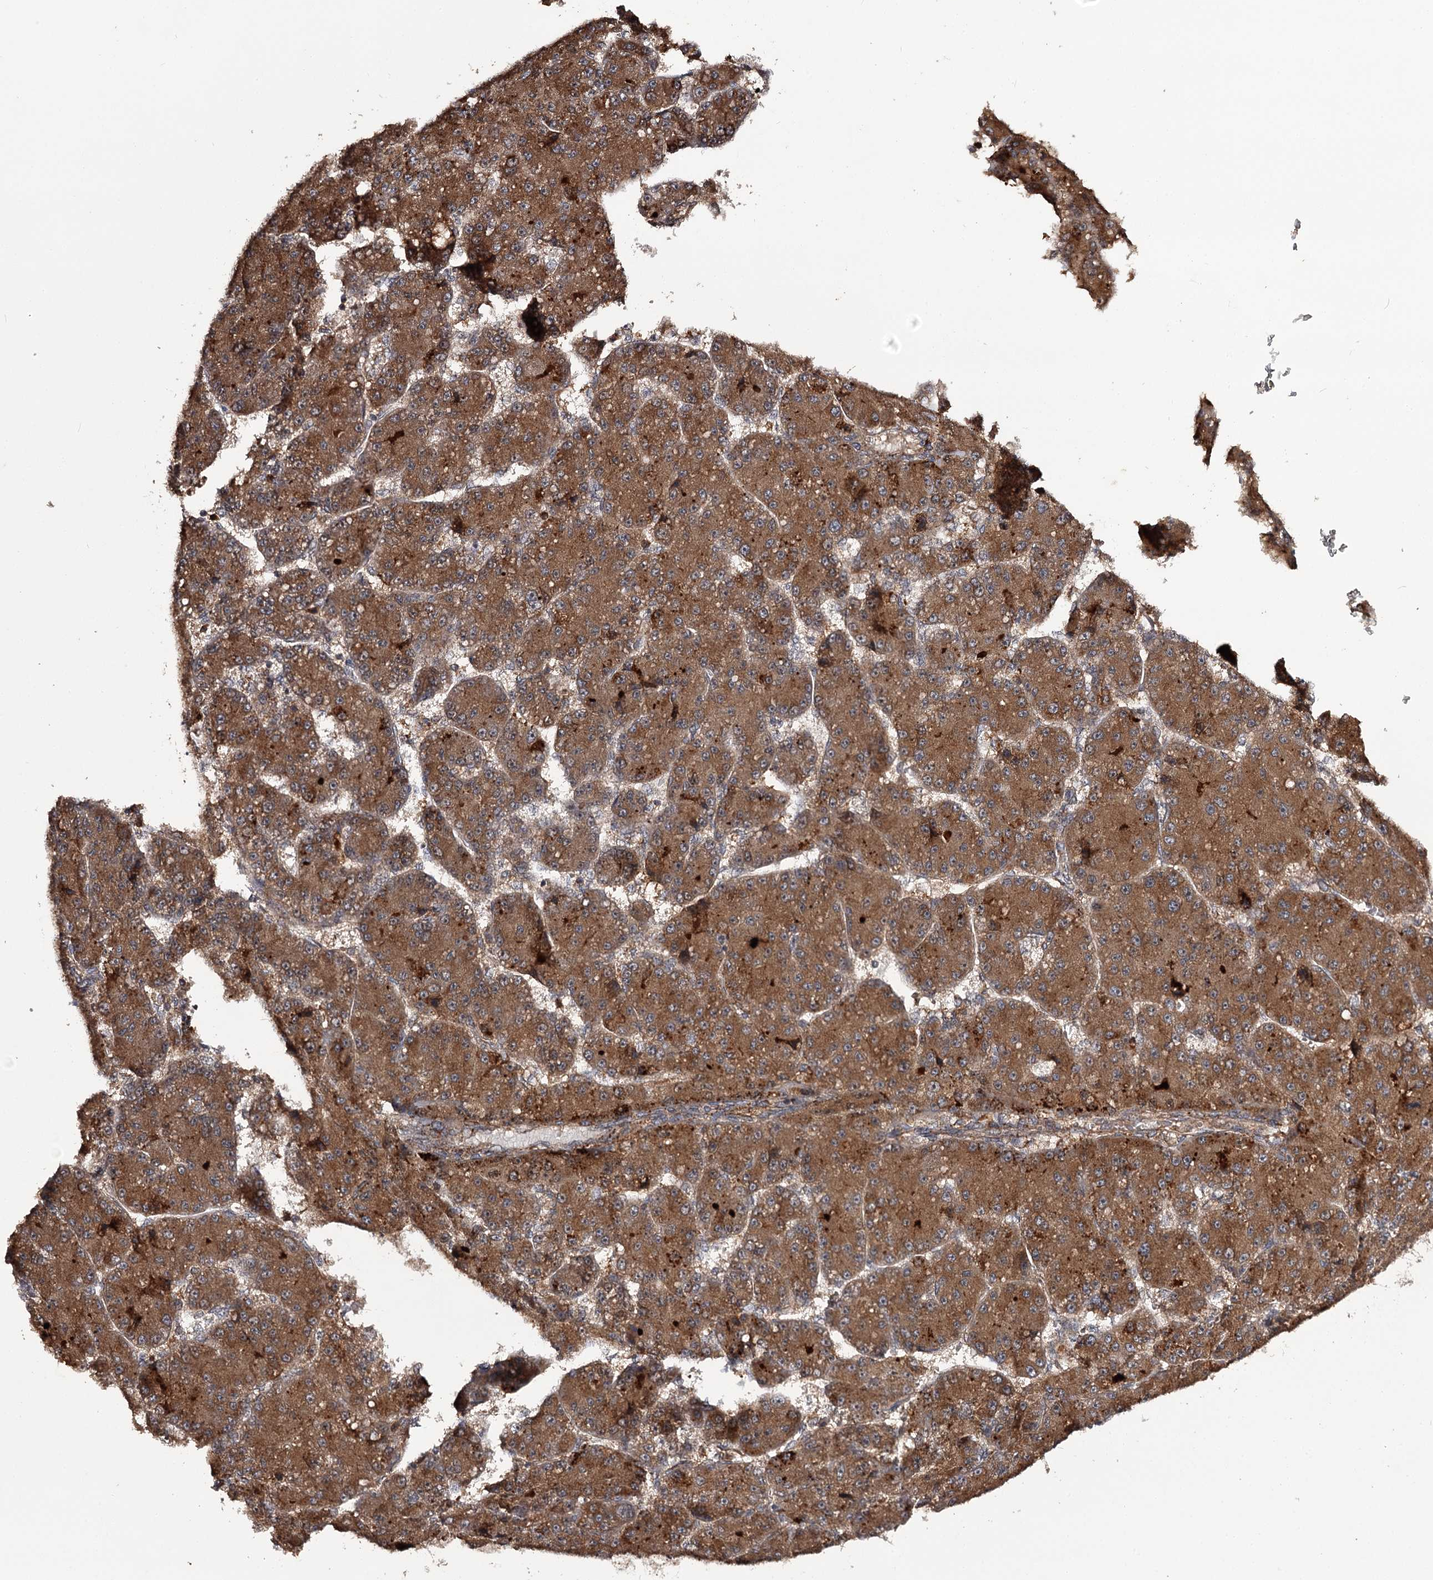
{"staining": {"intensity": "moderate", "quantity": ">75%", "location": "cytoplasmic/membranous"}, "tissue": "liver cancer", "cell_type": "Tumor cells", "image_type": "cancer", "snomed": [{"axis": "morphology", "description": "Carcinoma, Hepatocellular, NOS"}, {"axis": "topography", "description": "Liver"}], "caption": "A brown stain highlights moderate cytoplasmic/membranous staining of a protein in human liver cancer tumor cells.", "gene": "TTC12", "patient": {"sex": "male", "age": 67}}